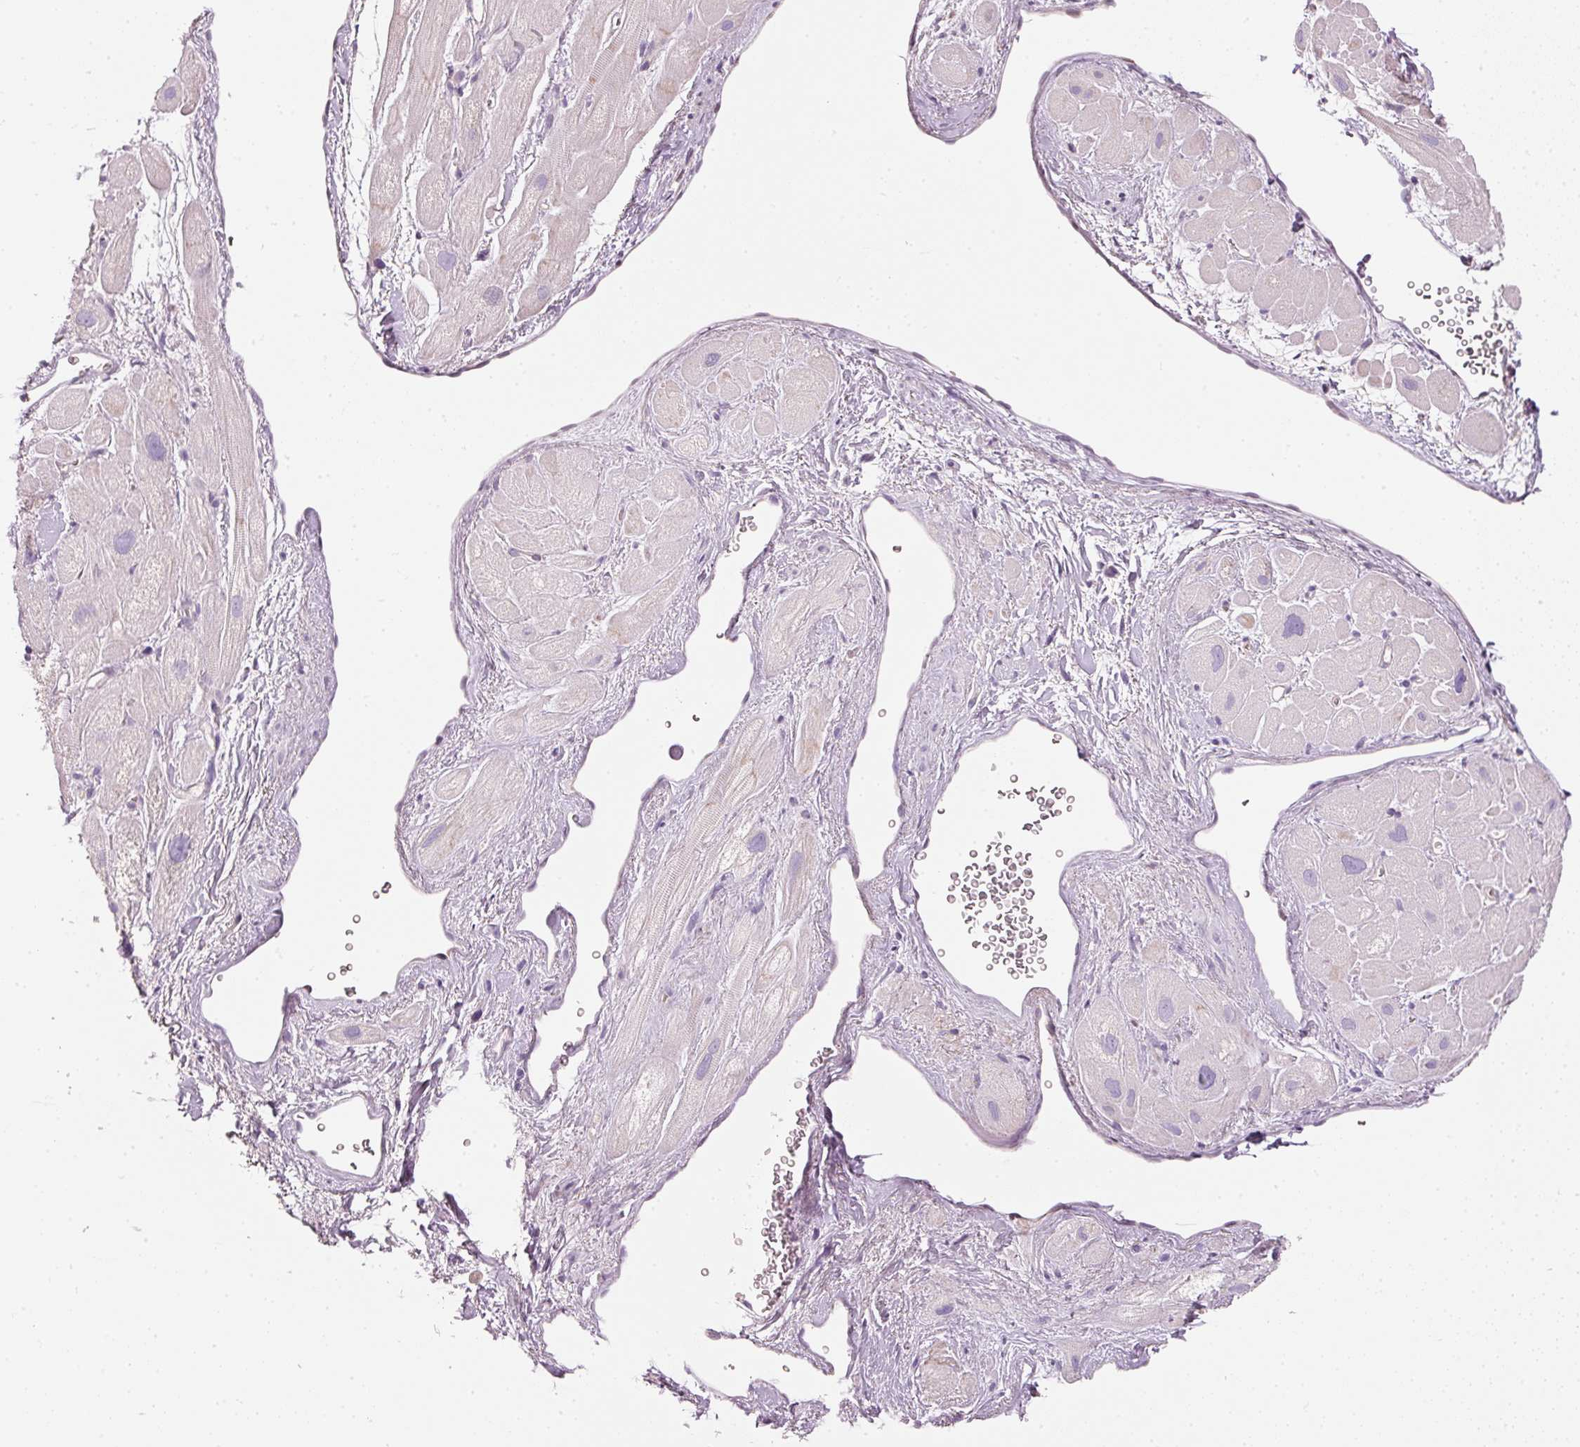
{"staining": {"intensity": "weak", "quantity": "25%-75%", "location": "cytoplasmic/membranous"}, "tissue": "heart muscle", "cell_type": "Cardiomyocytes", "image_type": "normal", "snomed": [{"axis": "morphology", "description": "Normal tissue, NOS"}, {"axis": "topography", "description": "Heart"}], "caption": "Human heart muscle stained for a protein (brown) demonstrates weak cytoplasmic/membranous positive expression in approximately 25%-75% of cardiomyocytes.", "gene": "OSR2", "patient": {"sex": "male", "age": 49}}